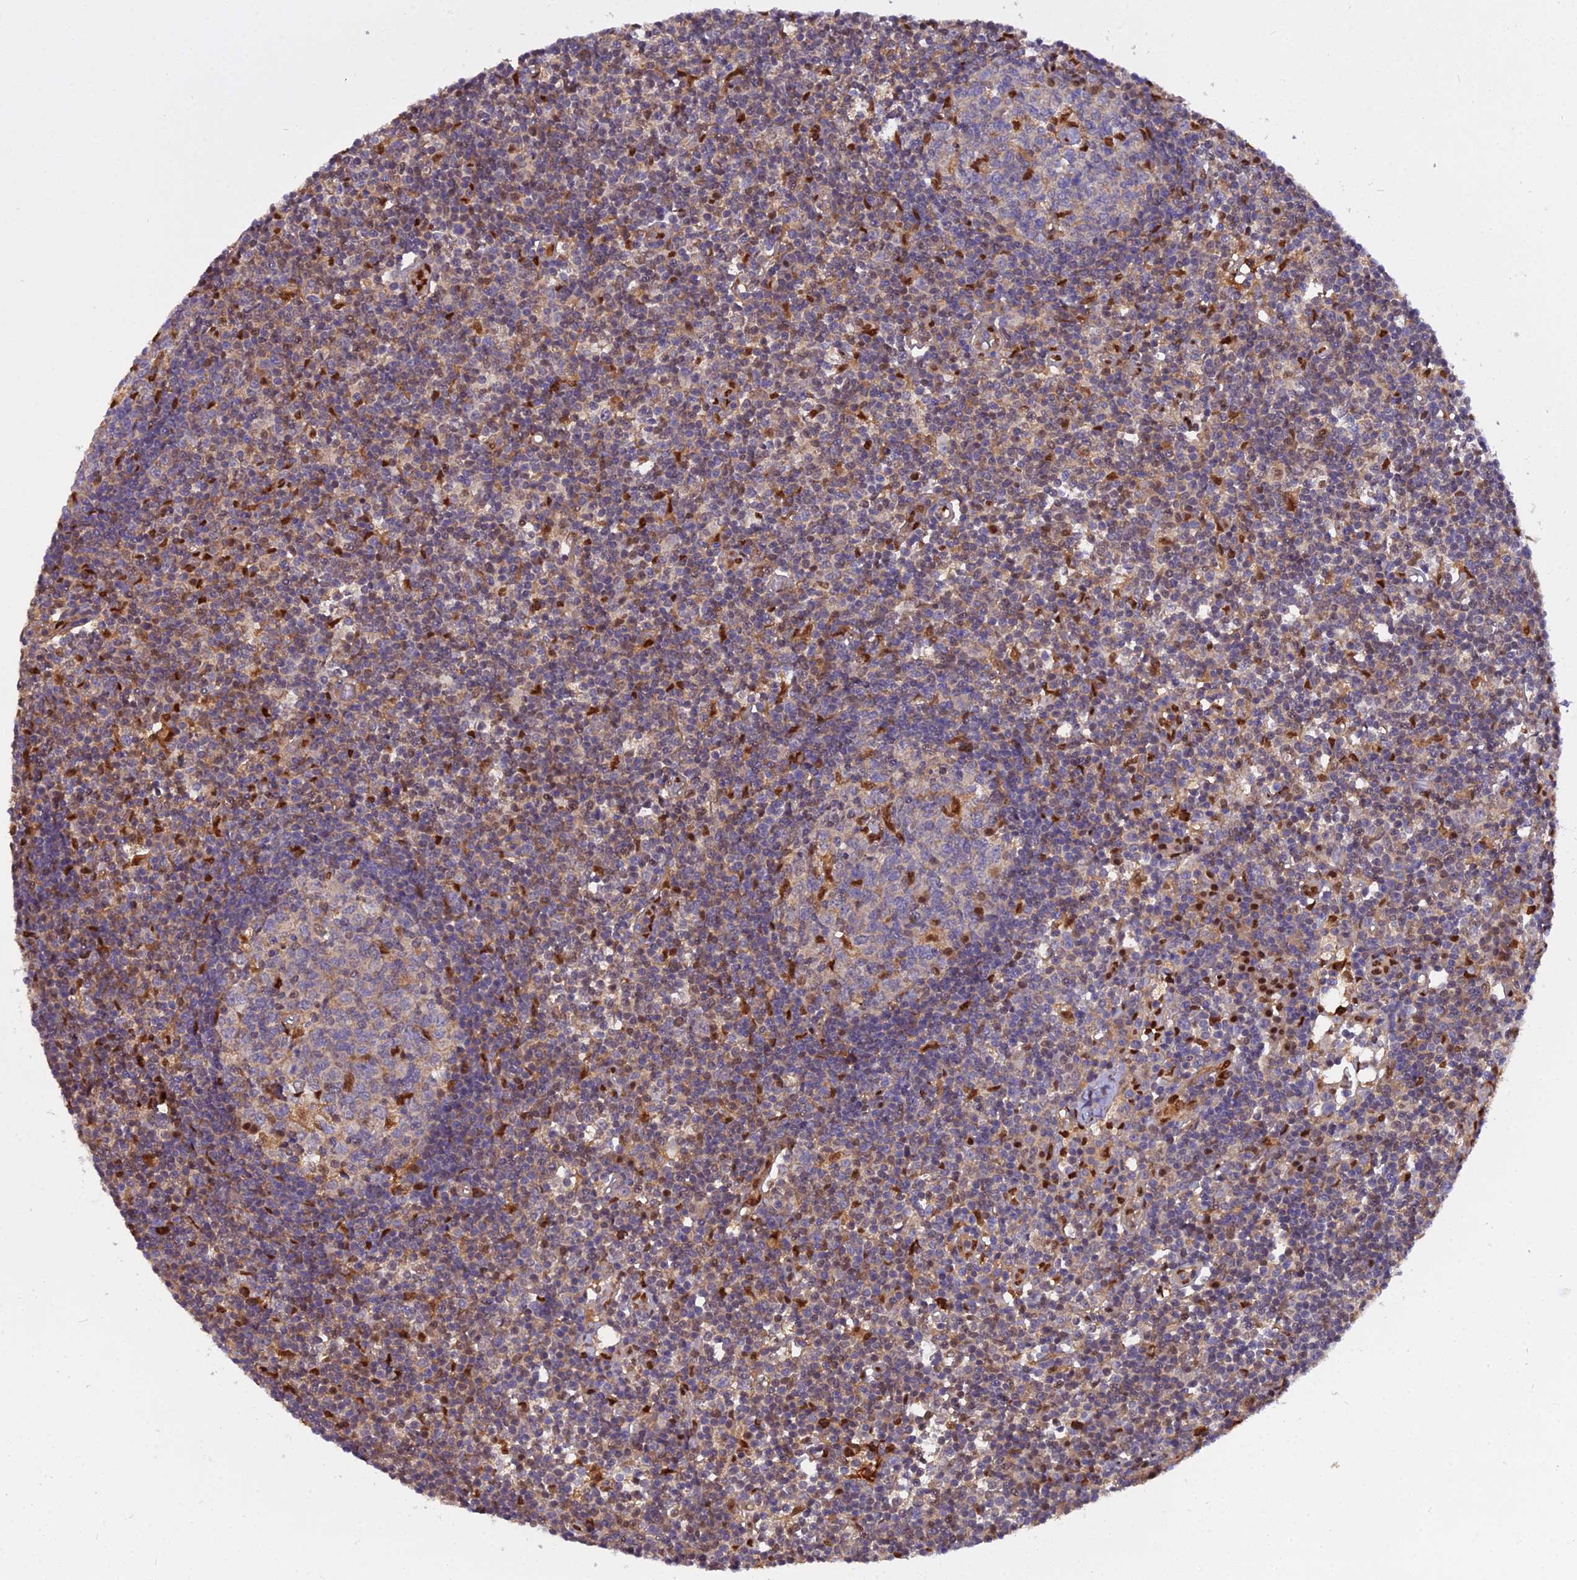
{"staining": {"intensity": "strong", "quantity": "<25%", "location": "nuclear"}, "tissue": "lymph node", "cell_type": "Germinal center cells", "image_type": "normal", "snomed": [{"axis": "morphology", "description": "Normal tissue, NOS"}, {"axis": "topography", "description": "Lymph node"}], "caption": "A brown stain highlights strong nuclear expression of a protein in germinal center cells of unremarkable lymph node. The protein is shown in brown color, while the nuclei are stained blue.", "gene": "NPEPL1", "patient": {"sex": "female", "age": 55}}